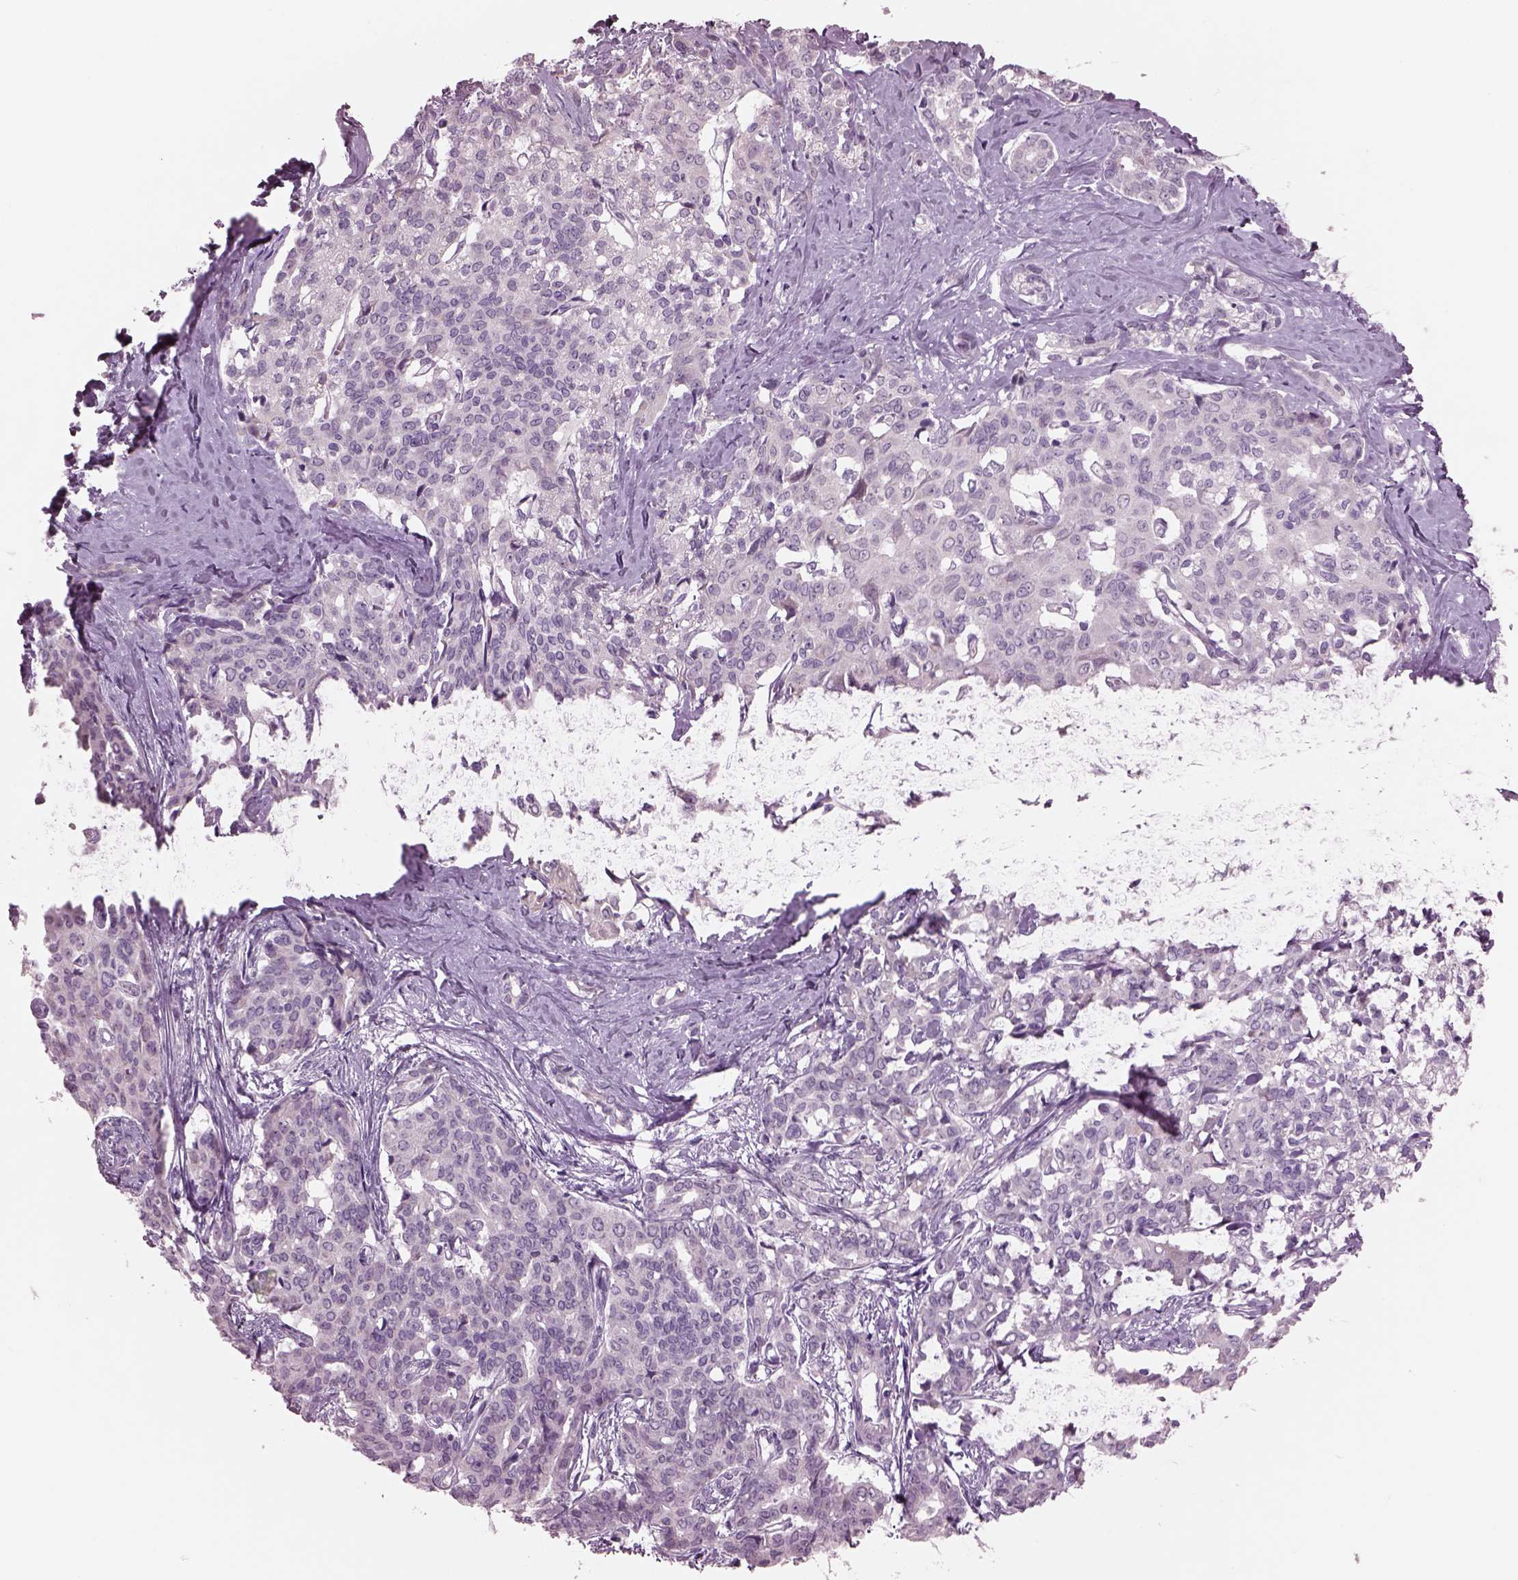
{"staining": {"intensity": "negative", "quantity": "none", "location": "none"}, "tissue": "liver cancer", "cell_type": "Tumor cells", "image_type": "cancer", "snomed": [{"axis": "morphology", "description": "Cholangiocarcinoma"}, {"axis": "topography", "description": "Liver"}], "caption": "Liver cancer was stained to show a protein in brown. There is no significant expression in tumor cells.", "gene": "CYLC1", "patient": {"sex": "female", "age": 47}}